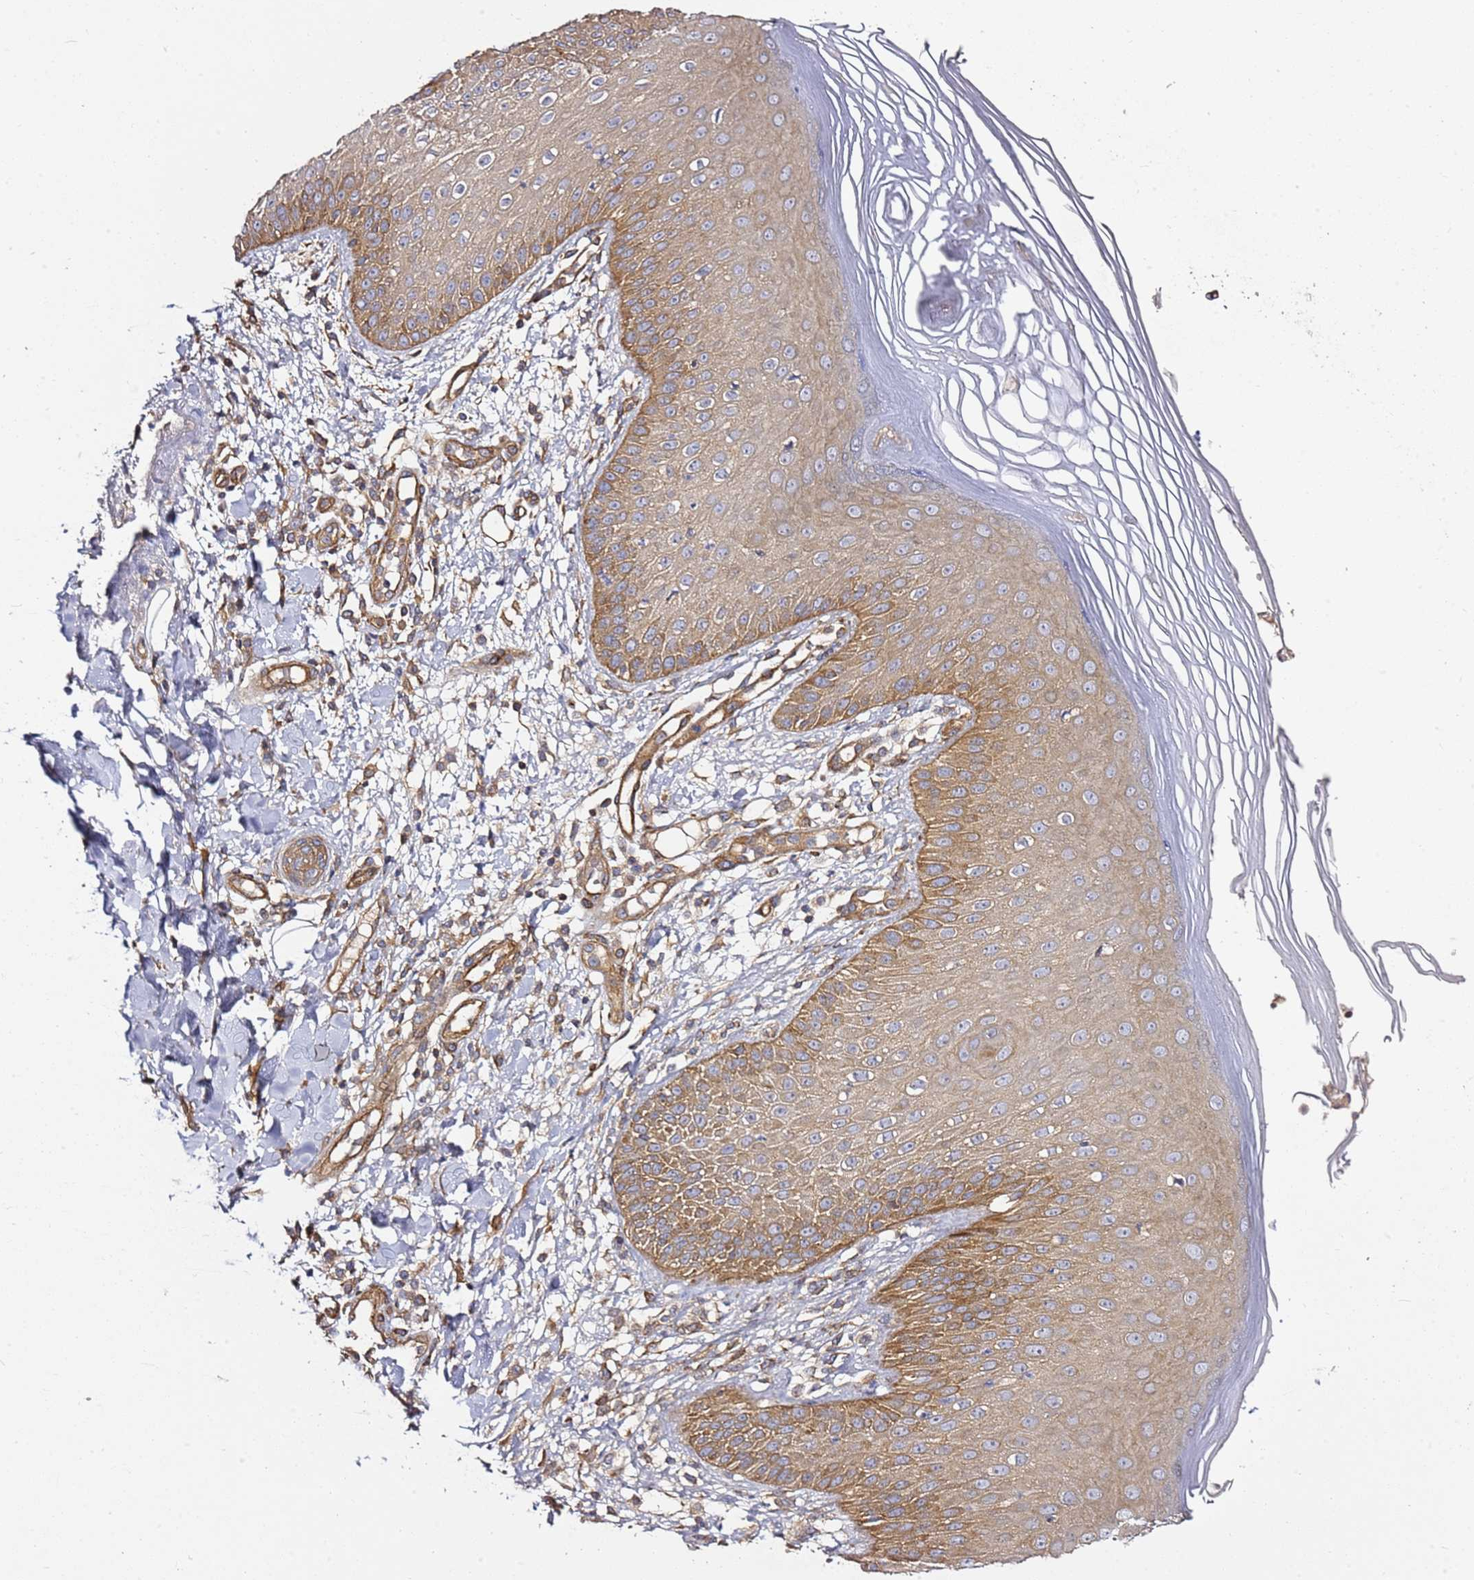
{"staining": {"intensity": "moderate", "quantity": ">75%", "location": "cytoplasmic/membranous"}, "tissue": "skin", "cell_type": "Epidermal cells", "image_type": "normal", "snomed": [{"axis": "morphology", "description": "Normal tissue, NOS"}, {"axis": "morphology", "description": "Inflammation, NOS"}, {"axis": "topography", "description": "Soft tissue"}, {"axis": "topography", "description": "Anal"}], "caption": "Immunohistochemical staining of unremarkable human skin reveals moderate cytoplasmic/membranous protein expression in approximately >75% of epidermal cells. The protein of interest is shown in brown color, while the nuclei are stained blue.", "gene": "GNL1", "patient": {"sex": "female", "age": 15}}